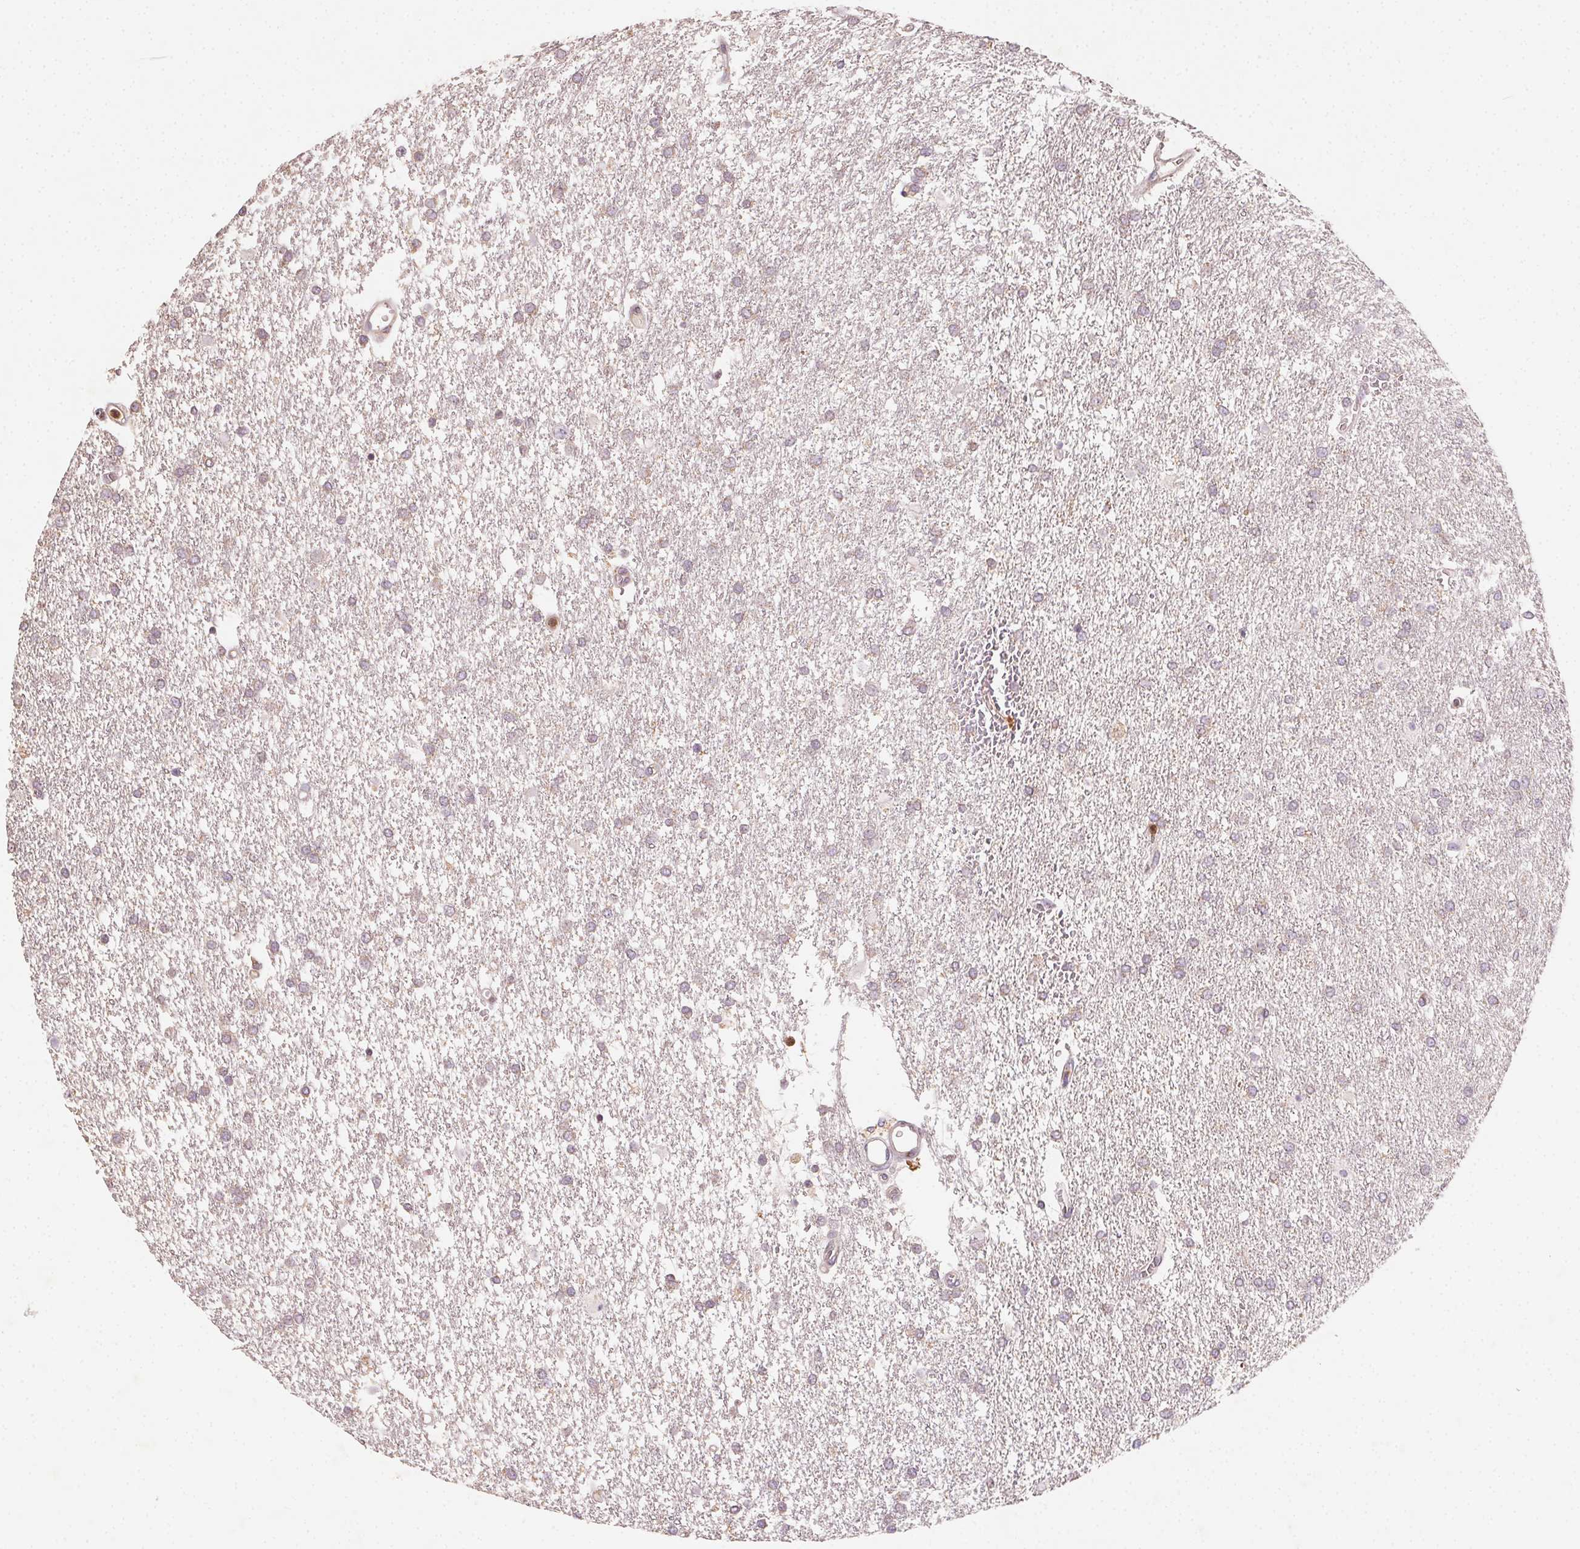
{"staining": {"intensity": "weak", "quantity": "25%-75%", "location": "cytoplasmic/membranous"}, "tissue": "glioma", "cell_type": "Tumor cells", "image_type": "cancer", "snomed": [{"axis": "morphology", "description": "Glioma, malignant, High grade"}, {"axis": "topography", "description": "Brain"}], "caption": "Human glioma stained with a protein marker demonstrates weak staining in tumor cells.", "gene": "AP1S1", "patient": {"sex": "female", "age": 61}}